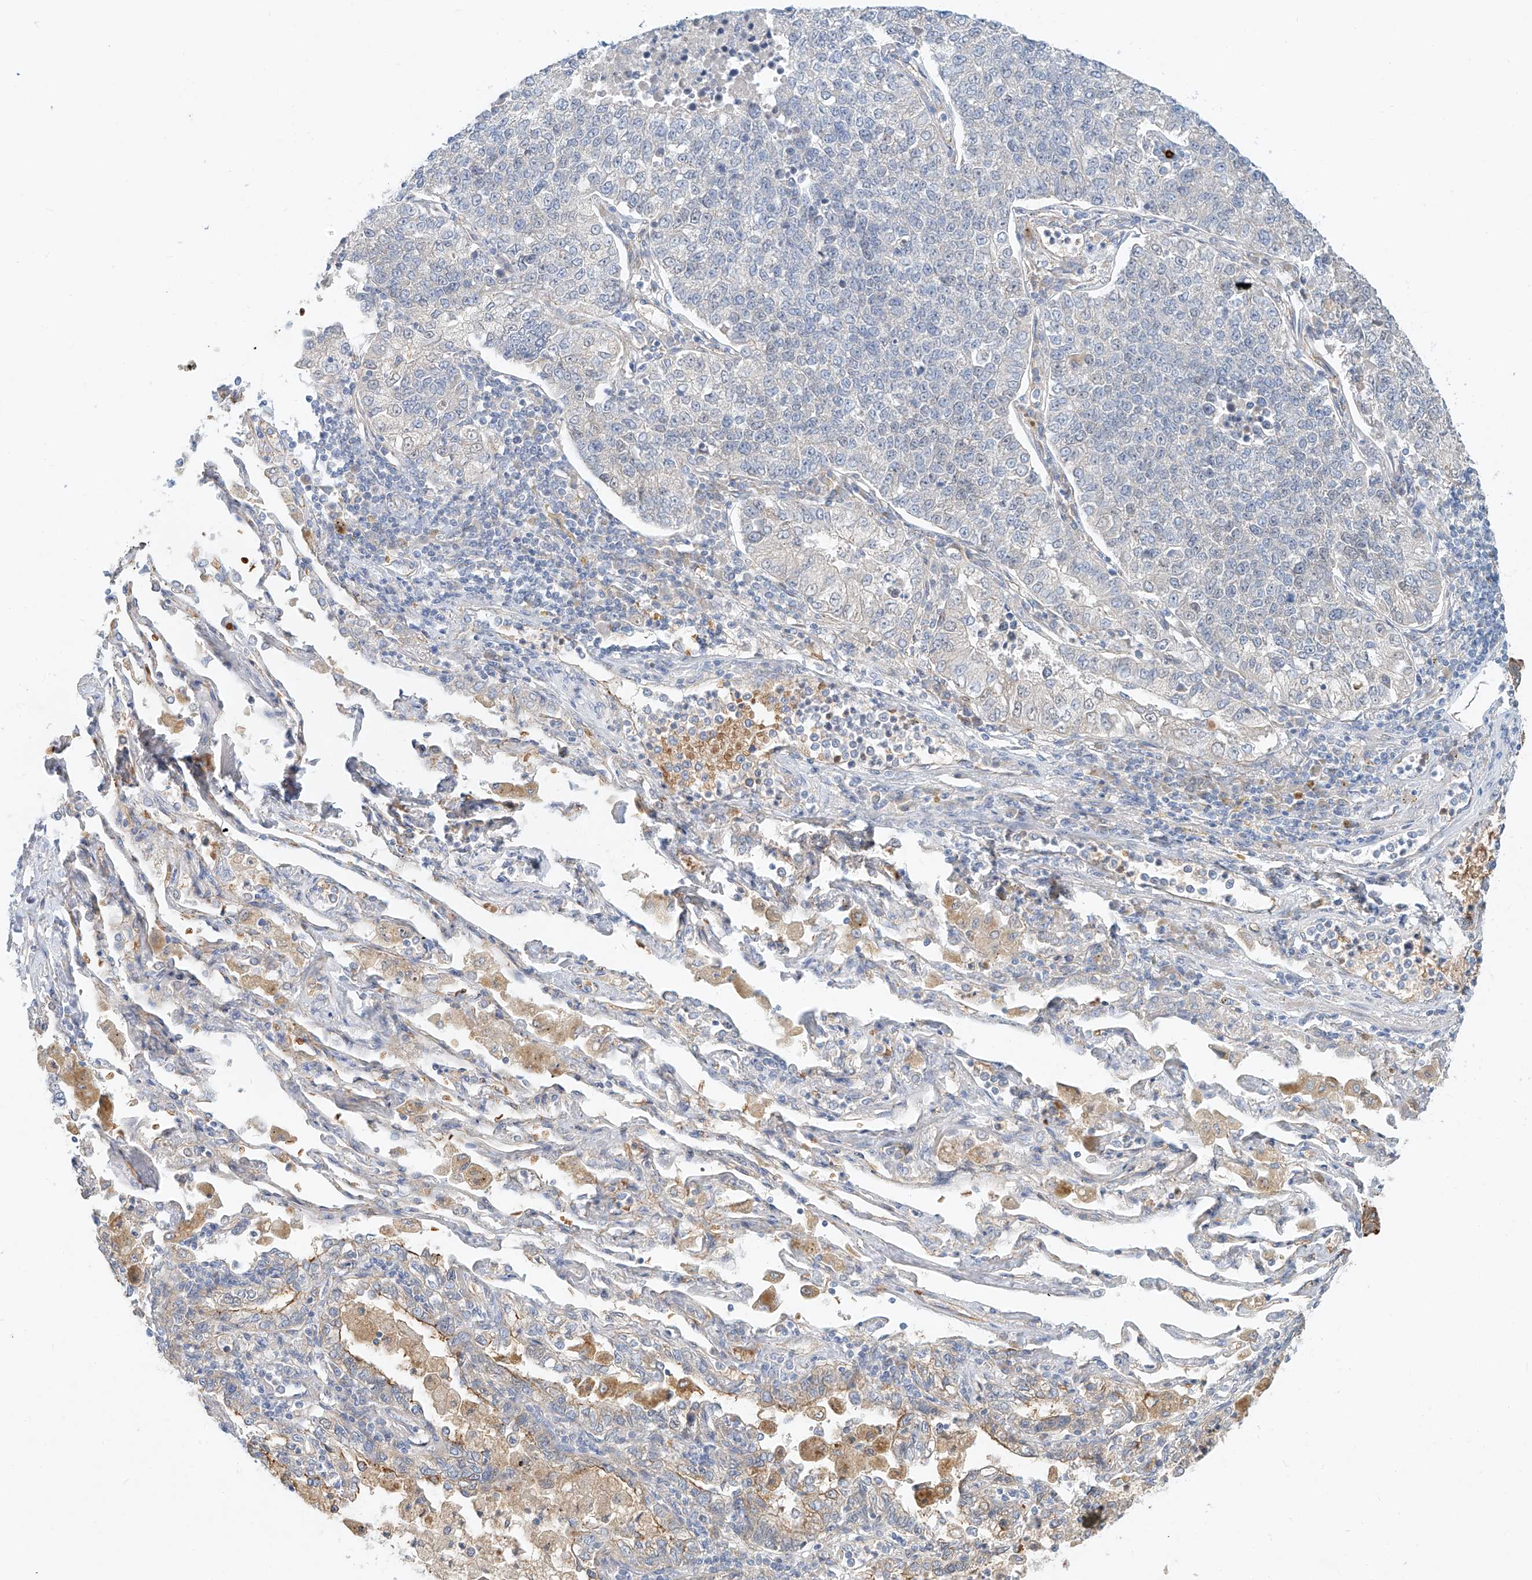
{"staining": {"intensity": "negative", "quantity": "none", "location": "none"}, "tissue": "lung cancer", "cell_type": "Tumor cells", "image_type": "cancer", "snomed": [{"axis": "morphology", "description": "Adenocarcinoma, NOS"}, {"axis": "topography", "description": "Lung"}], "caption": "The immunohistochemistry (IHC) micrograph has no significant expression in tumor cells of lung cancer (adenocarcinoma) tissue.", "gene": "SYTL3", "patient": {"sex": "male", "age": 49}}